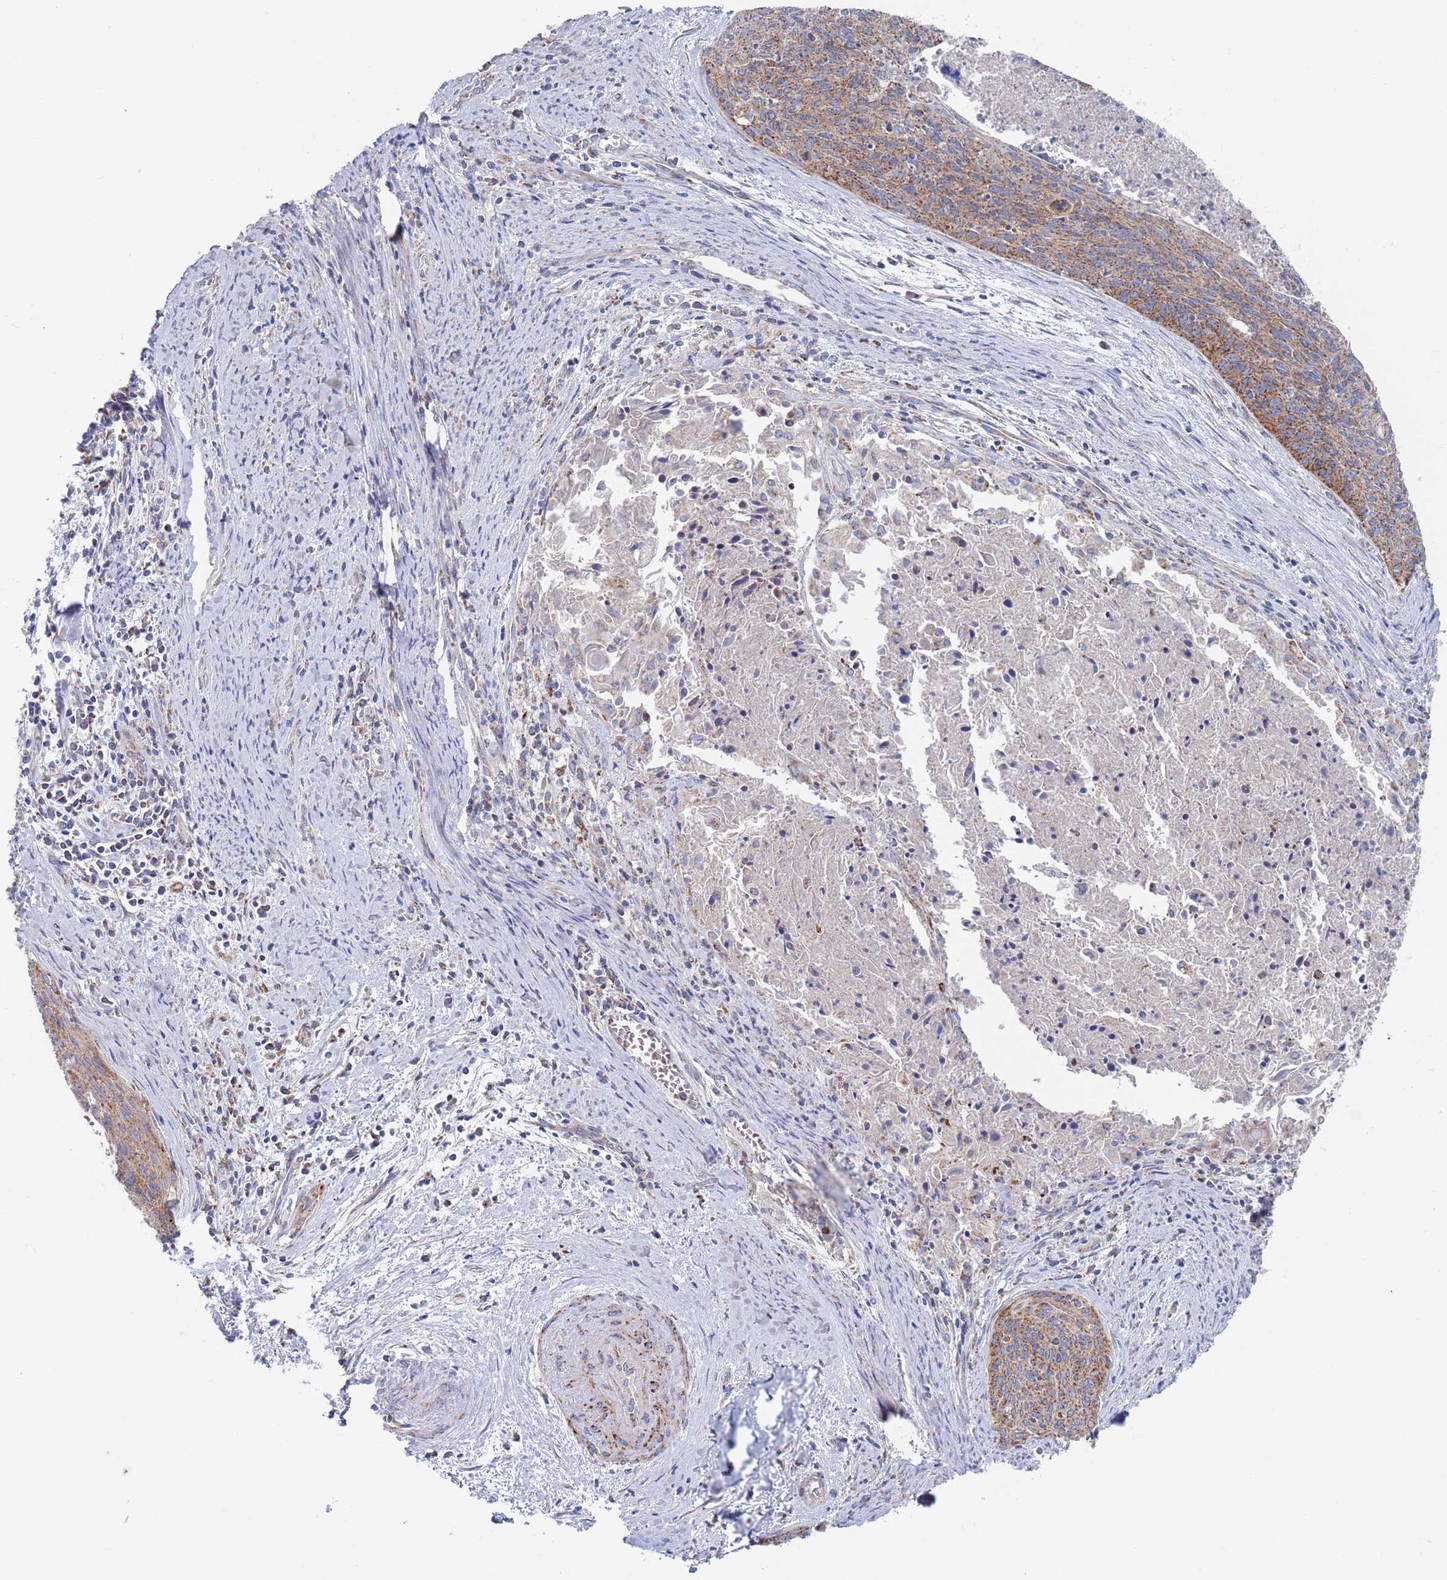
{"staining": {"intensity": "moderate", "quantity": ">75%", "location": "cytoplasmic/membranous"}, "tissue": "cervical cancer", "cell_type": "Tumor cells", "image_type": "cancer", "snomed": [{"axis": "morphology", "description": "Squamous cell carcinoma, NOS"}, {"axis": "topography", "description": "Cervix"}], "caption": "Cervical cancer (squamous cell carcinoma) was stained to show a protein in brown. There is medium levels of moderate cytoplasmic/membranous staining in approximately >75% of tumor cells.", "gene": "CHCHD6", "patient": {"sex": "female", "age": 55}}